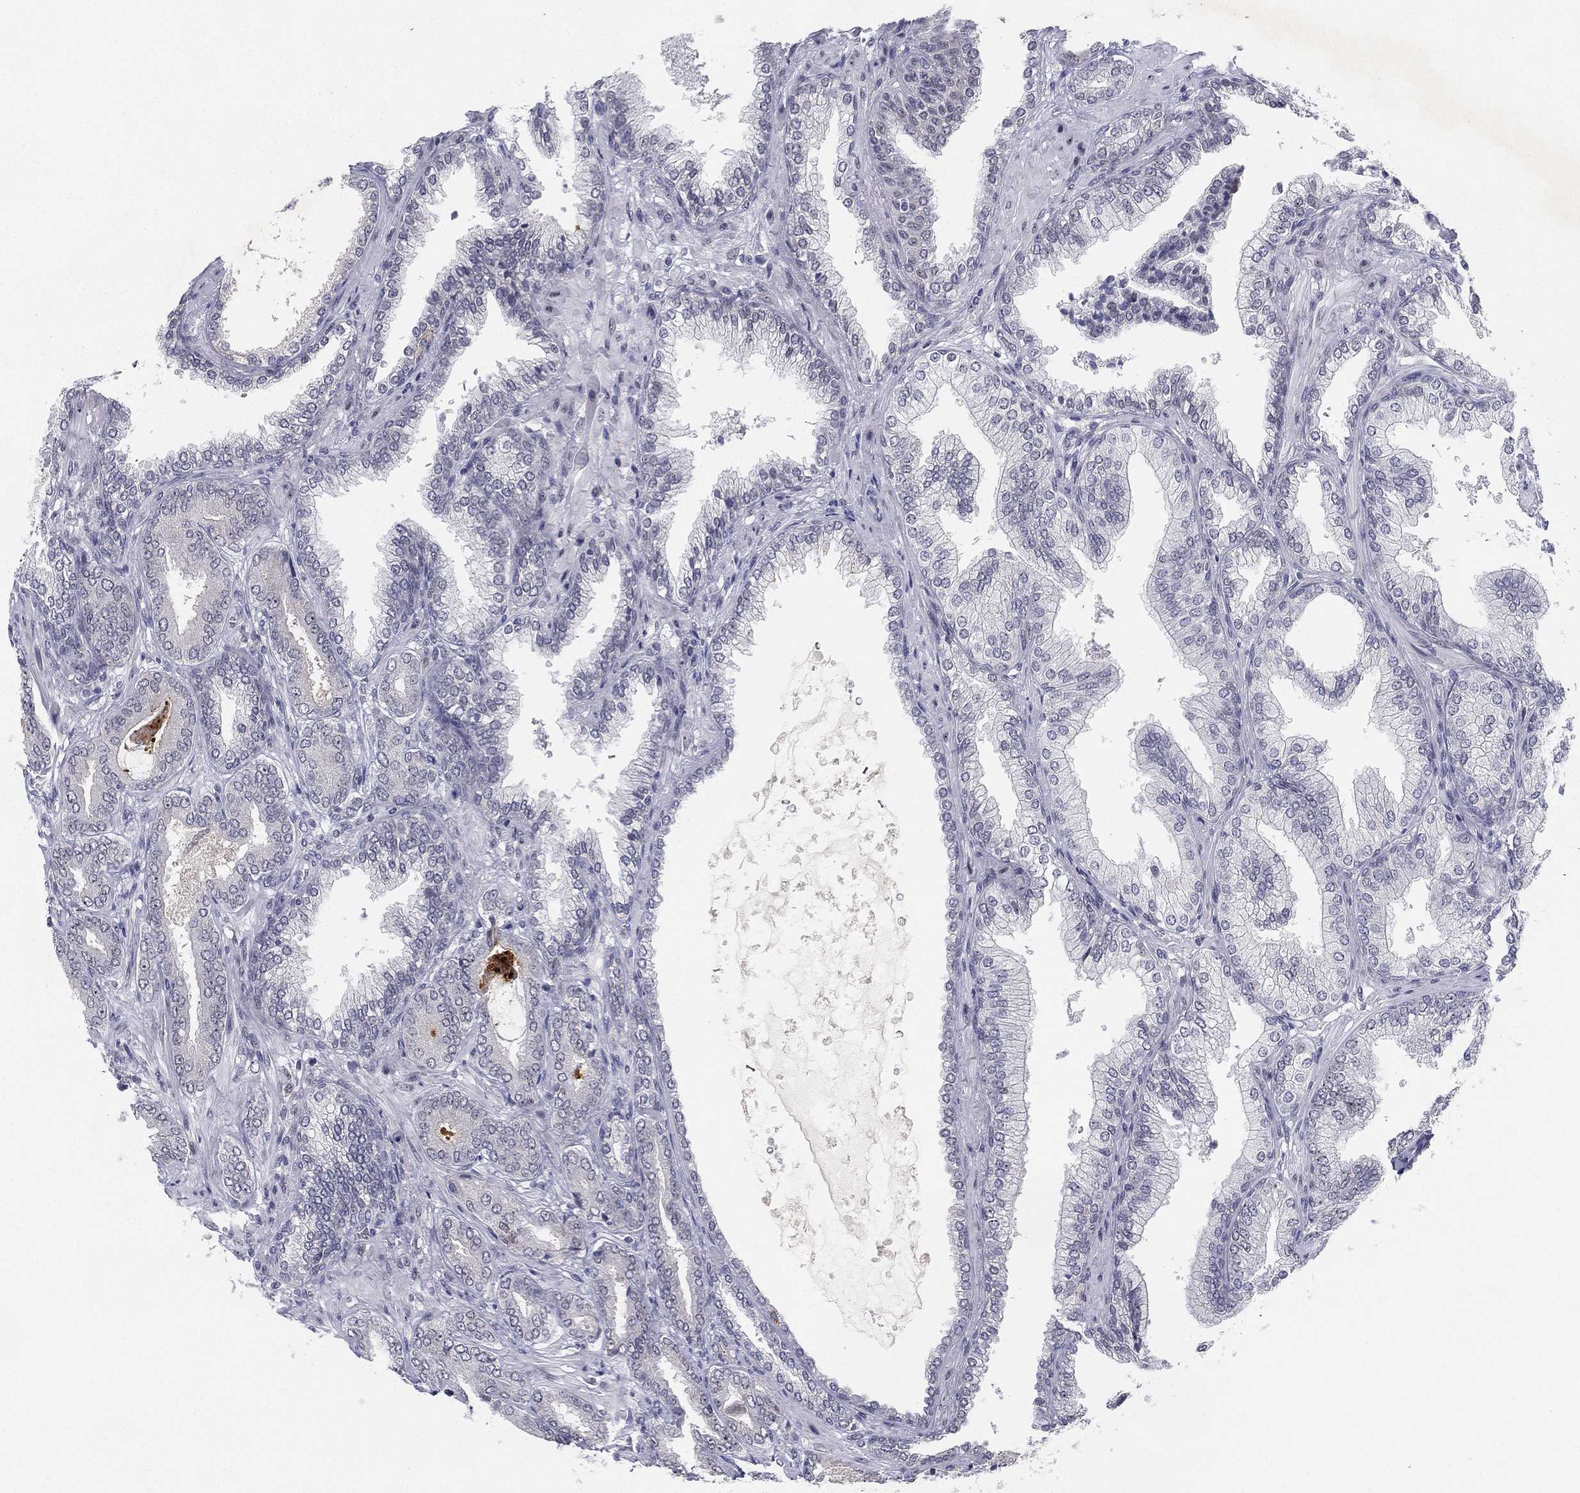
{"staining": {"intensity": "negative", "quantity": "none", "location": "none"}, "tissue": "prostate cancer", "cell_type": "Tumor cells", "image_type": "cancer", "snomed": [{"axis": "morphology", "description": "Adenocarcinoma, Low grade"}, {"axis": "topography", "description": "Prostate"}], "caption": "Tumor cells are negative for brown protein staining in prostate cancer.", "gene": "MS4A8", "patient": {"sex": "male", "age": 68}}